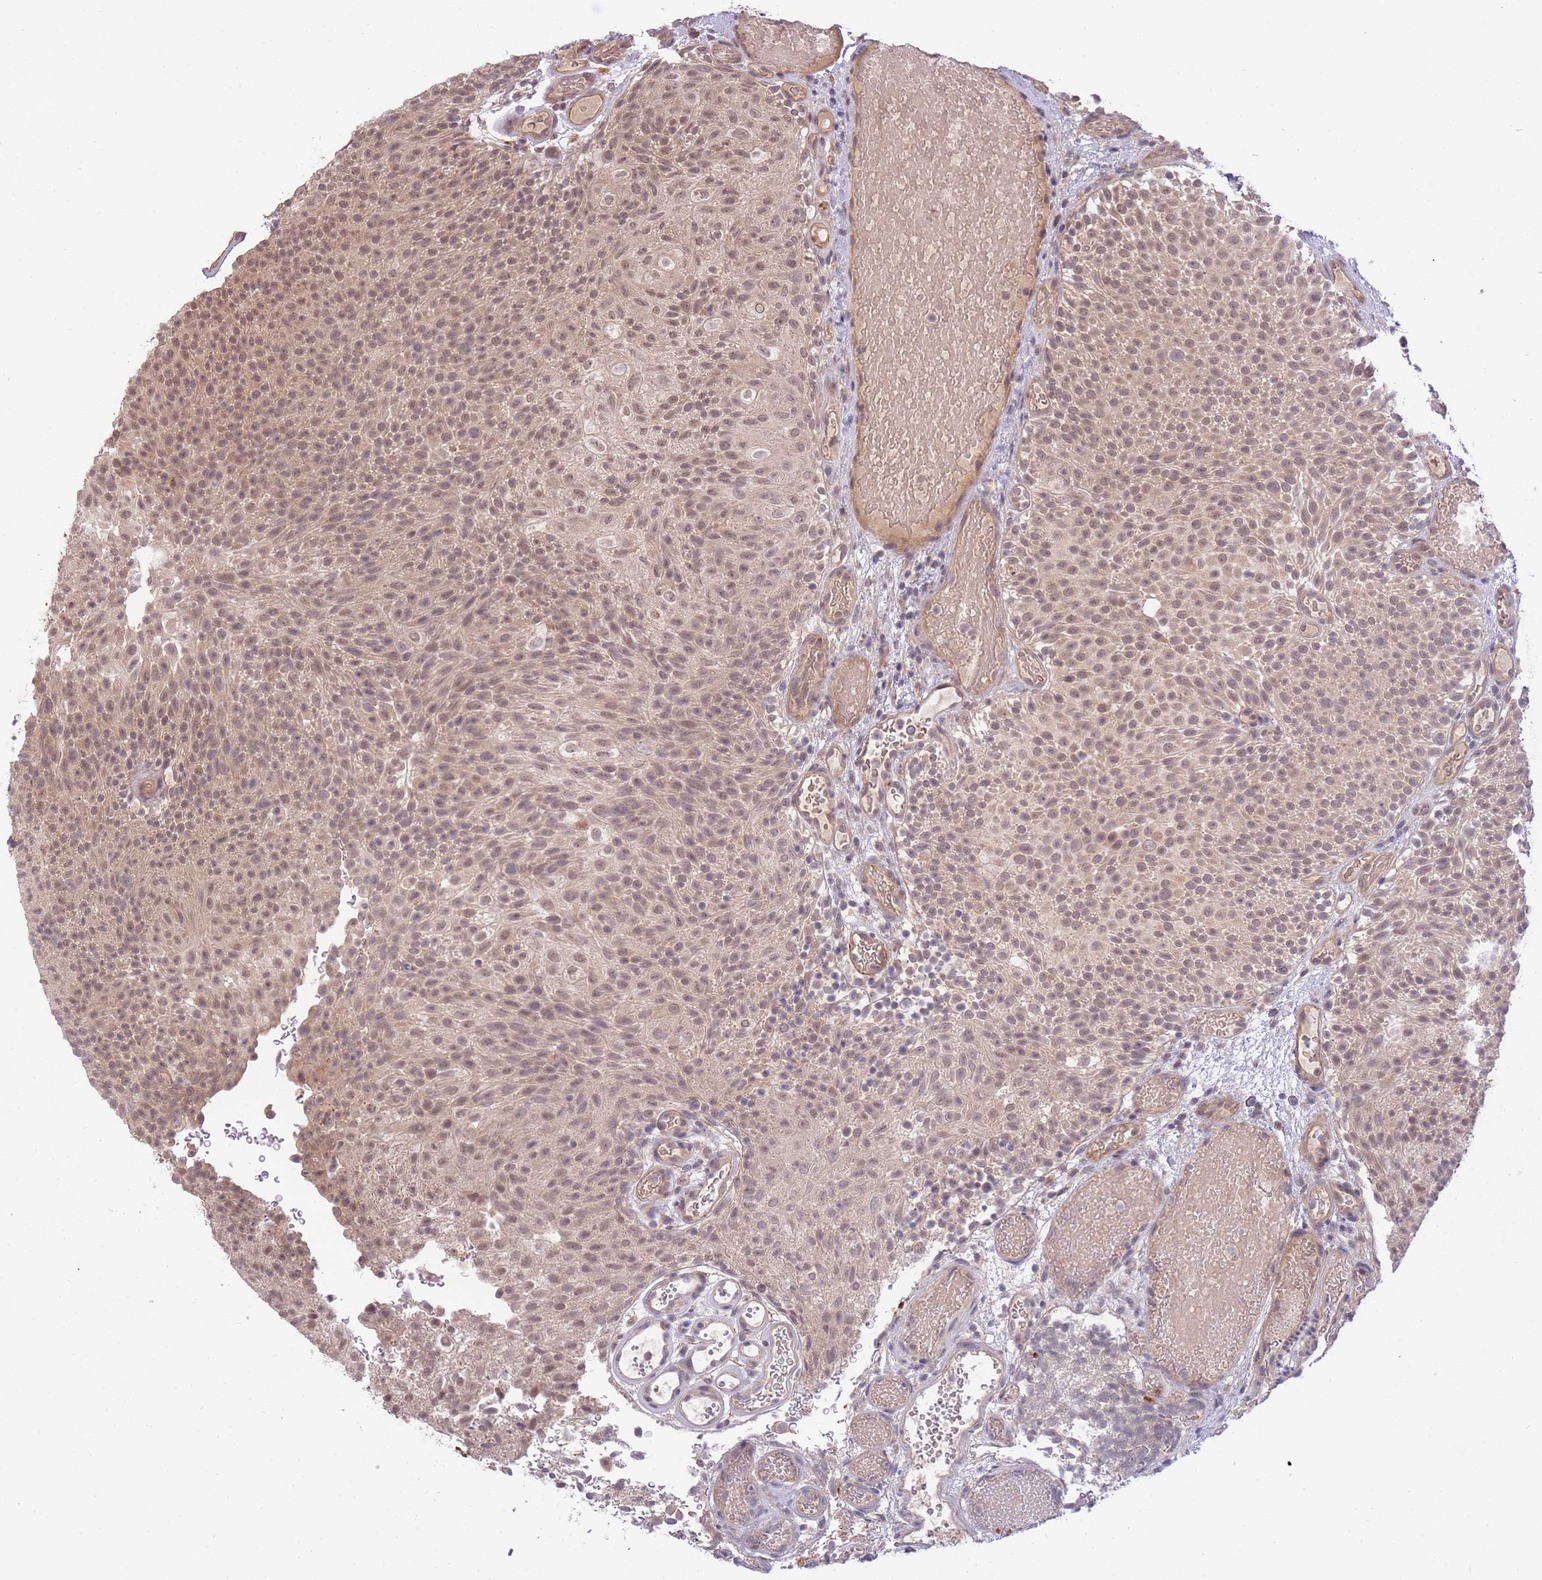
{"staining": {"intensity": "weak", "quantity": ">75%", "location": "cytoplasmic/membranous,nuclear"}, "tissue": "urothelial cancer", "cell_type": "Tumor cells", "image_type": "cancer", "snomed": [{"axis": "morphology", "description": "Urothelial carcinoma, Low grade"}, {"axis": "topography", "description": "Urinary bladder"}], "caption": "Immunohistochemical staining of low-grade urothelial carcinoma displays low levels of weak cytoplasmic/membranous and nuclear protein positivity in about >75% of tumor cells. (Stains: DAB (3,3'-diaminobenzidine) in brown, nuclei in blue, Microscopy: brightfield microscopy at high magnification).", "gene": "SMC6", "patient": {"sex": "male", "age": 78}}